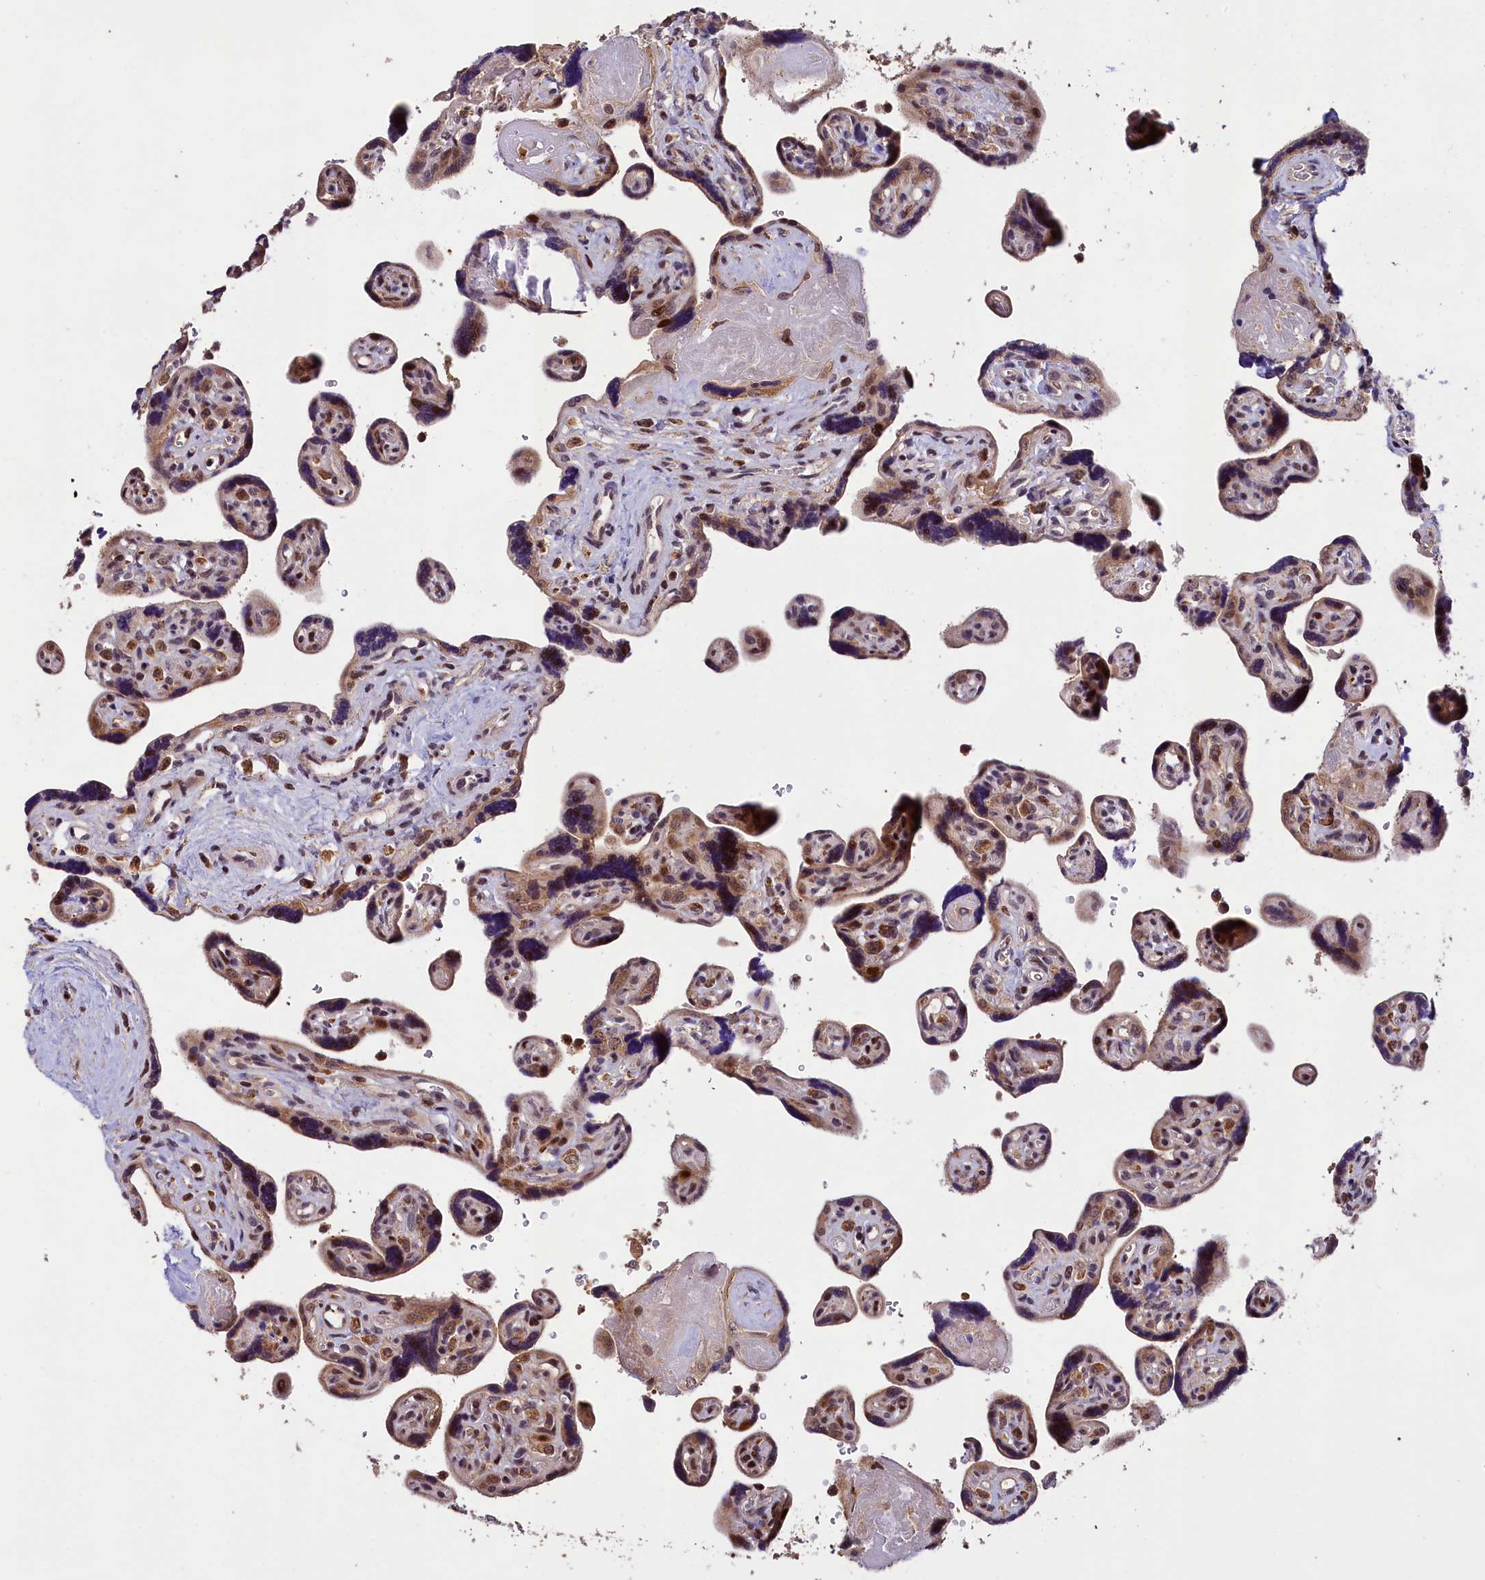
{"staining": {"intensity": "moderate", "quantity": ">75%", "location": "cytoplasmic/membranous,nuclear"}, "tissue": "placenta", "cell_type": "Trophoblastic cells", "image_type": "normal", "snomed": [{"axis": "morphology", "description": "Normal tissue, NOS"}, {"axis": "topography", "description": "Placenta"}], "caption": "Immunohistochemistry micrograph of benign placenta: placenta stained using immunohistochemistry (IHC) demonstrates medium levels of moderate protein expression localized specifically in the cytoplasmic/membranous,nuclear of trophoblastic cells, appearing as a cytoplasmic/membranous,nuclear brown color.", "gene": "PHAF1", "patient": {"sex": "female", "age": 39}}